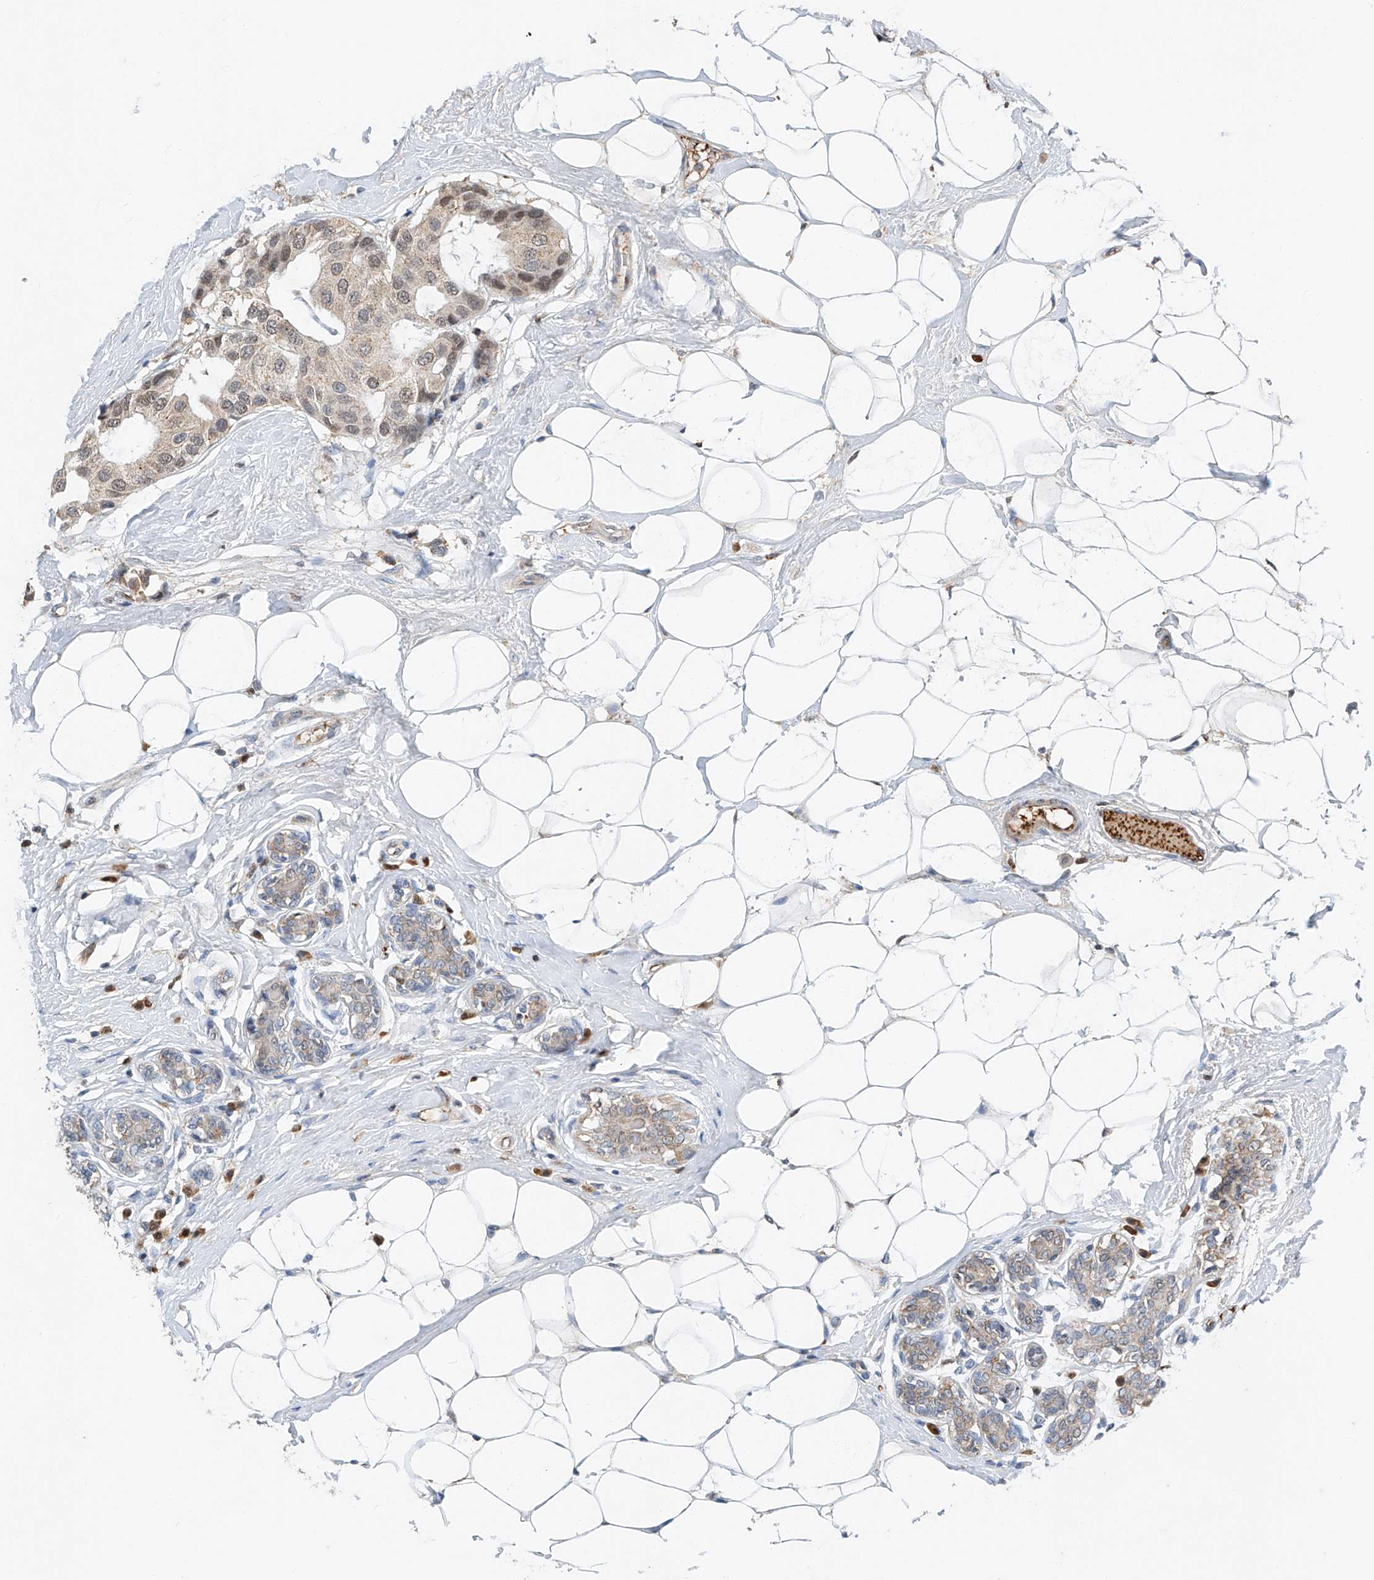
{"staining": {"intensity": "weak", "quantity": "<25%", "location": "nuclear"}, "tissue": "breast cancer", "cell_type": "Tumor cells", "image_type": "cancer", "snomed": [{"axis": "morphology", "description": "Normal tissue, NOS"}, {"axis": "morphology", "description": "Duct carcinoma"}, {"axis": "topography", "description": "Breast"}], "caption": "Tumor cells are negative for brown protein staining in breast cancer (invasive ductal carcinoma).", "gene": "CTDP1", "patient": {"sex": "female", "age": 39}}